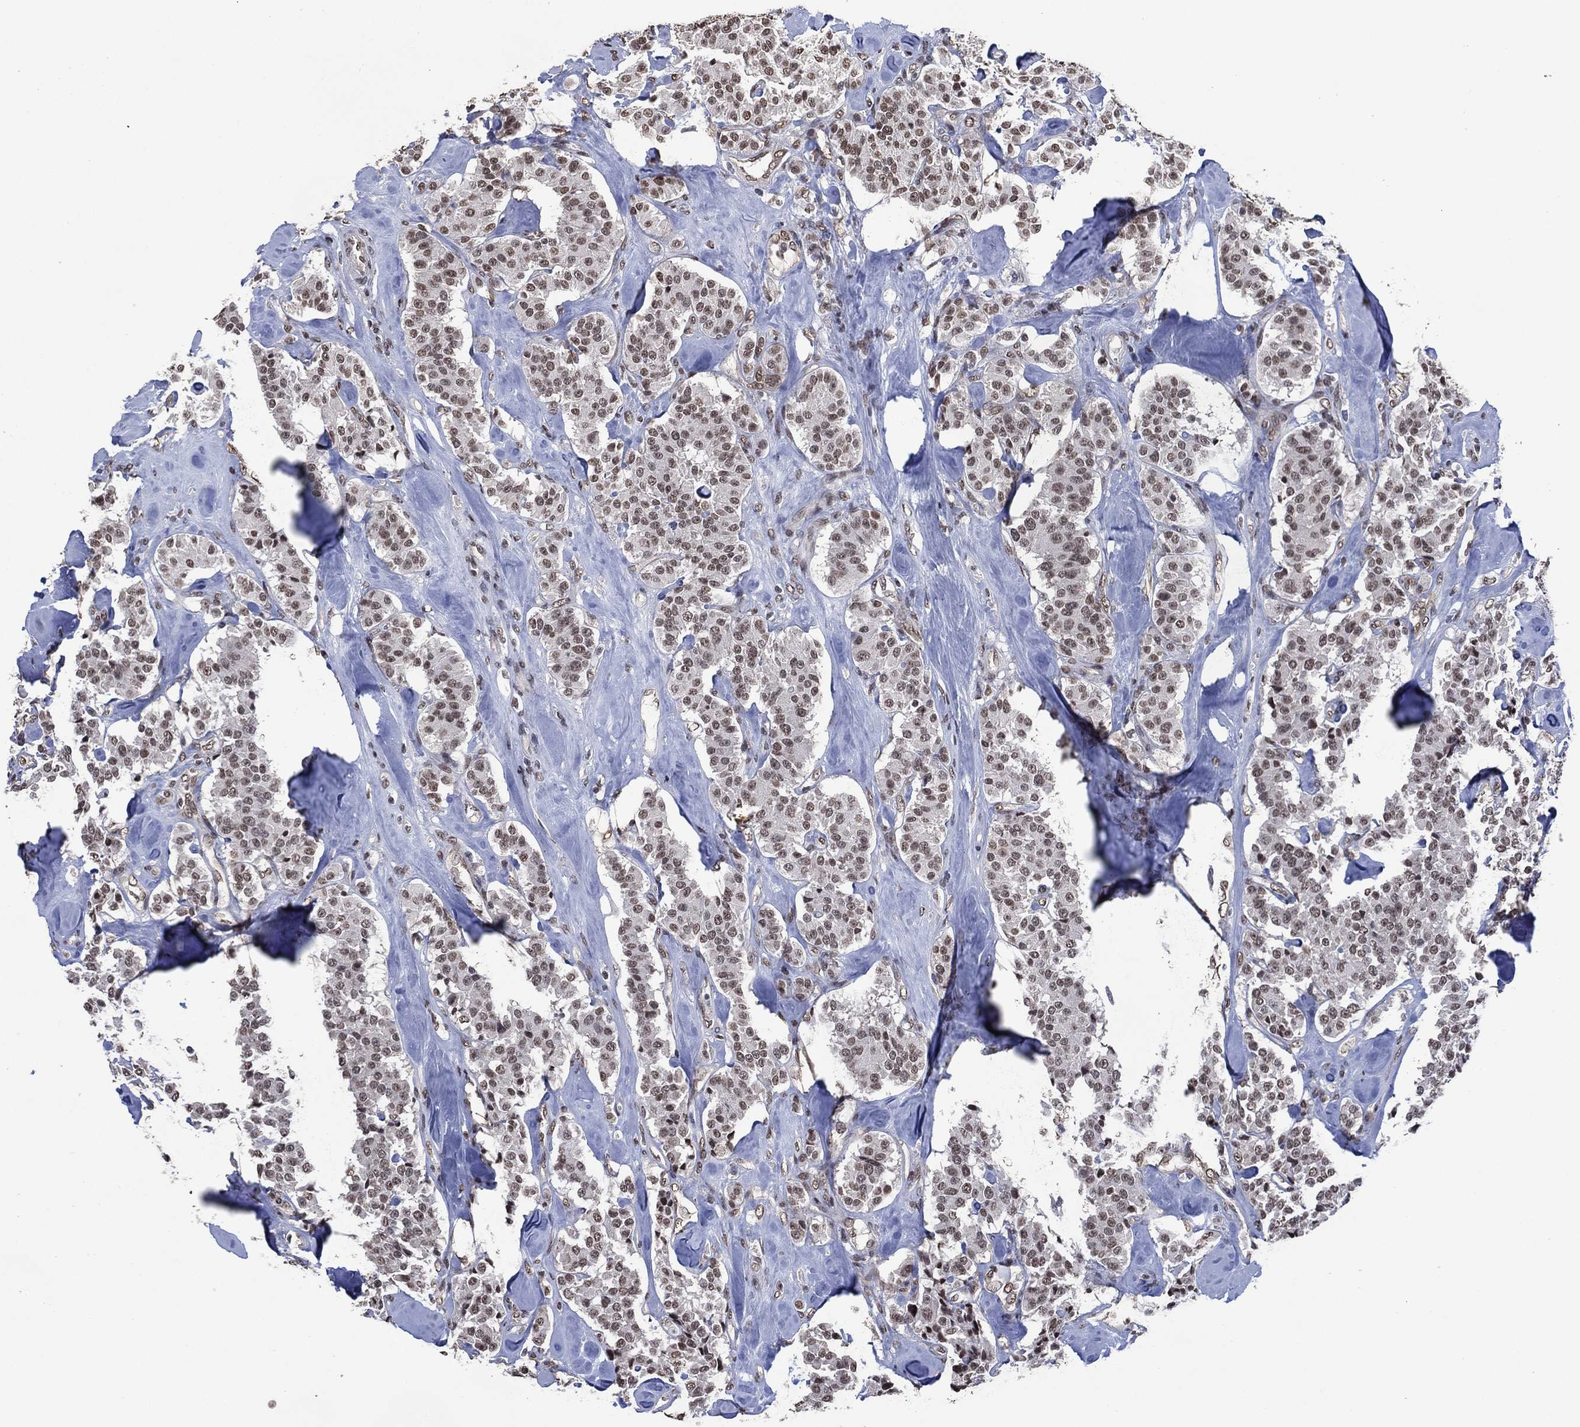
{"staining": {"intensity": "weak", "quantity": "25%-75%", "location": "nuclear"}, "tissue": "carcinoid", "cell_type": "Tumor cells", "image_type": "cancer", "snomed": [{"axis": "morphology", "description": "Carcinoid, malignant, NOS"}, {"axis": "topography", "description": "Pancreas"}], "caption": "Malignant carcinoid stained for a protein (brown) shows weak nuclear positive positivity in approximately 25%-75% of tumor cells.", "gene": "EHMT1", "patient": {"sex": "male", "age": 41}}